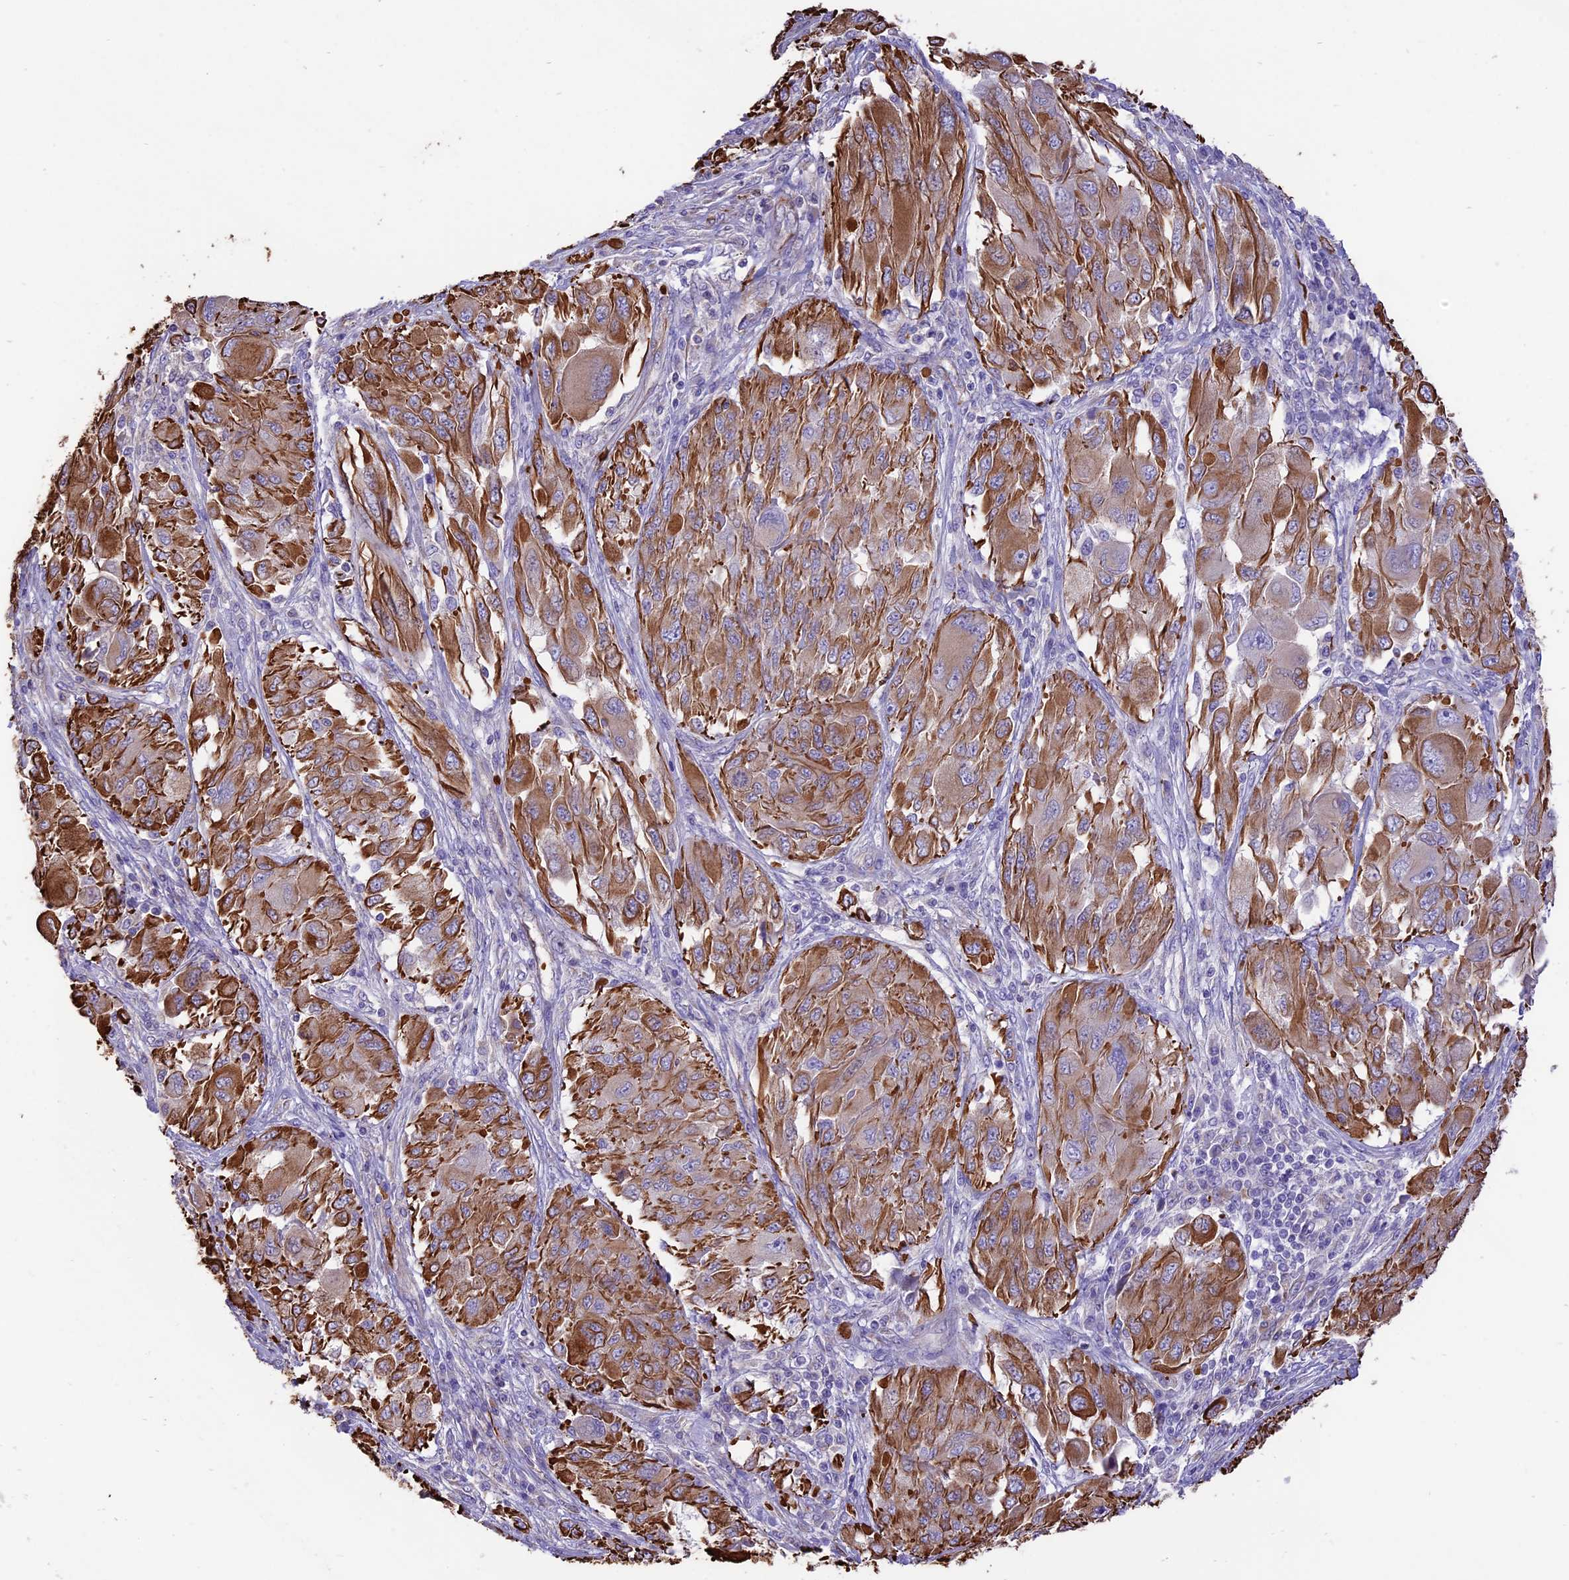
{"staining": {"intensity": "moderate", "quantity": ">75%", "location": "cytoplasmic/membranous"}, "tissue": "melanoma", "cell_type": "Tumor cells", "image_type": "cancer", "snomed": [{"axis": "morphology", "description": "Malignant melanoma, NOS"}, {"axis": "topography", "description": "Skin"}], "caption": "Immunohistochemistry histopathology image of human malignant melanoma stained for a protein (brown), which demonstrates medium levels of moderate cytoplasmic/membranous positivity in about >75% of tumor cells.", "gene": "TTC4", "patient": {"sex": "female", "age": 91}}